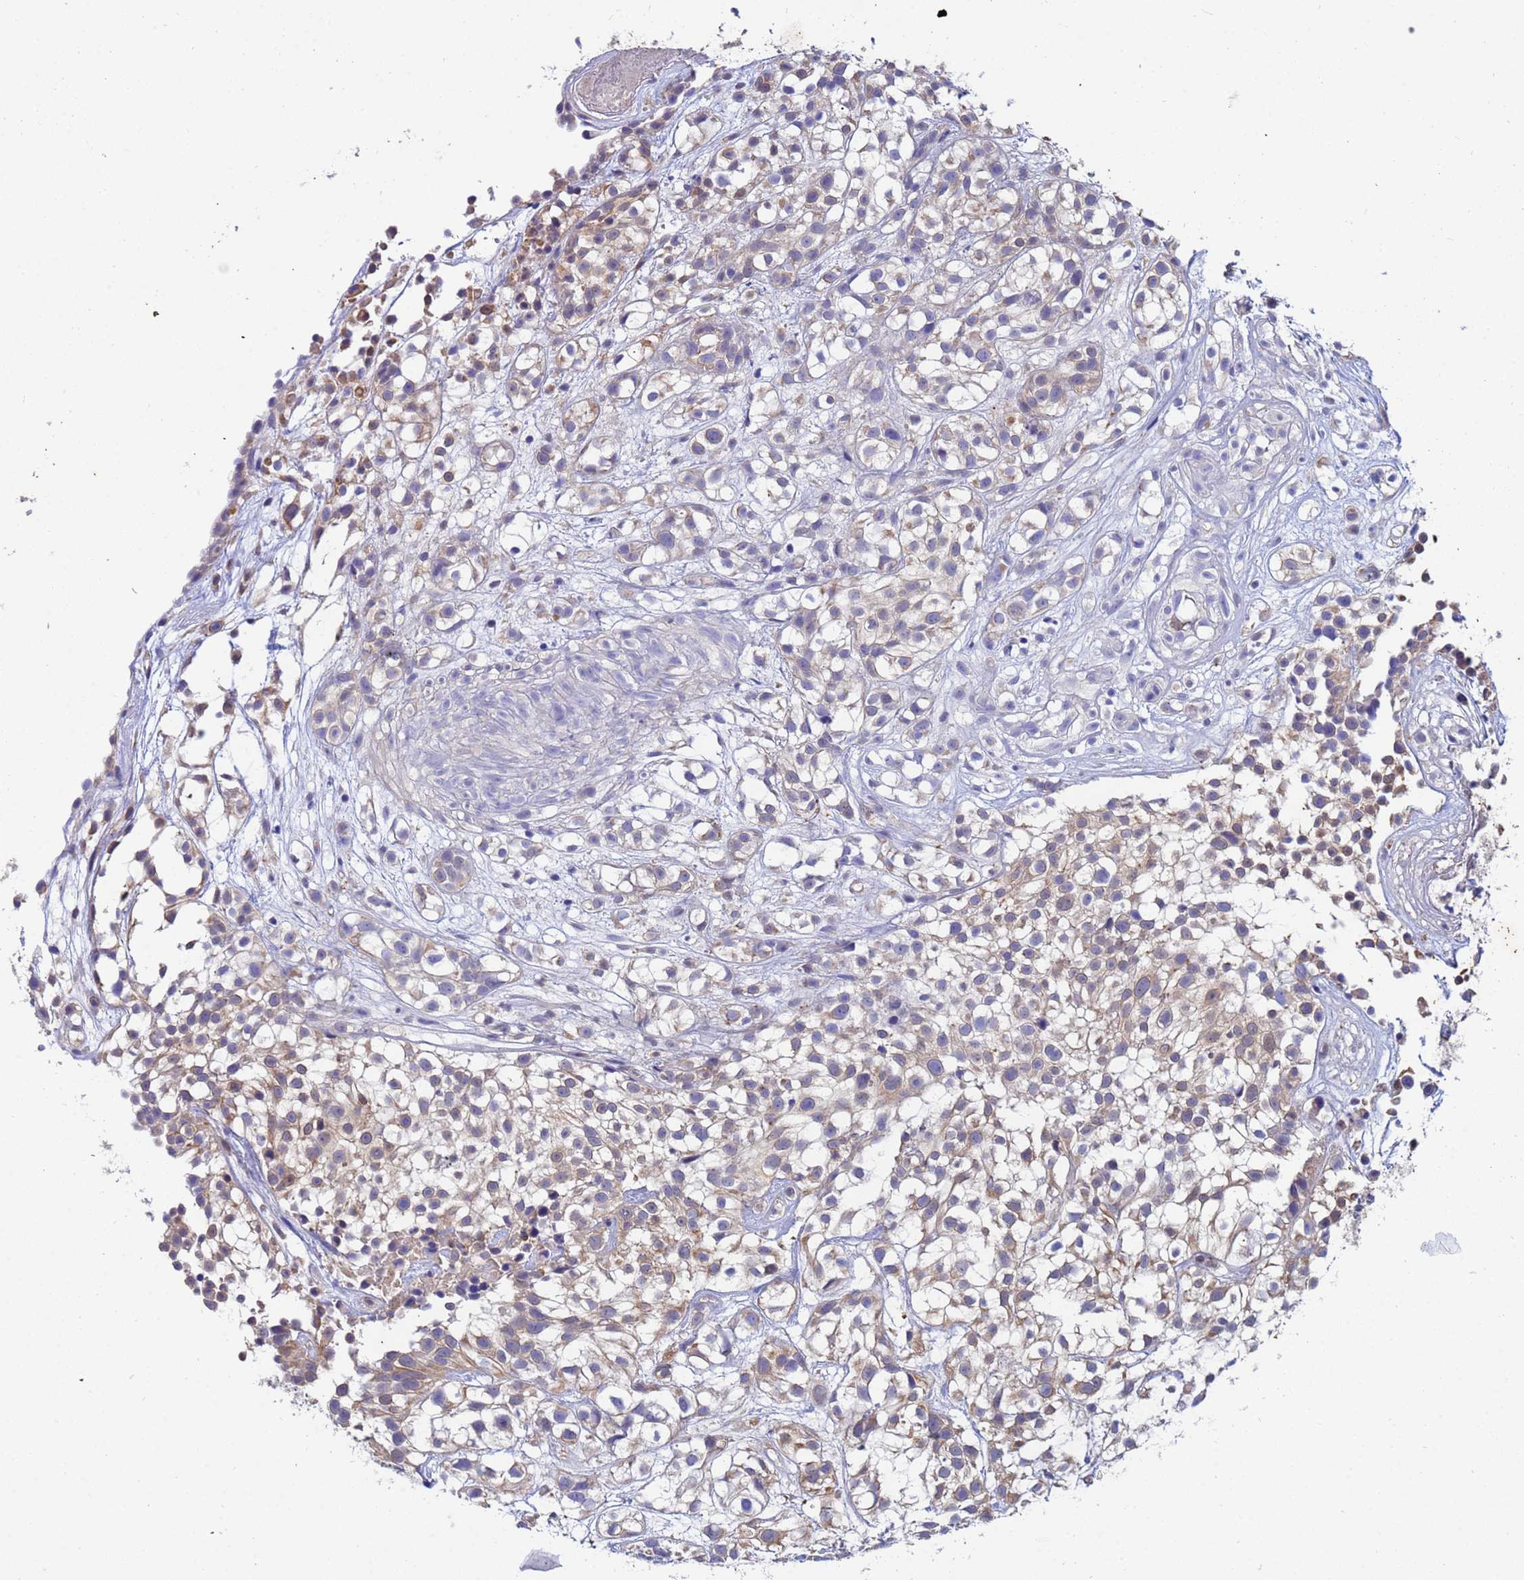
{"staining": {"intensity": "weak", "quantity": "25%-75%", "location": "cytoplasmic/membranous"}, "tissue": "urothelial cancer", "cell_type": "Tumor cells", "image_type": "cancer", "snomed": [{"axis": "morphology", "description": "Urothelial carcinoma, High grade"}, {"axis": "topography", "description": "Urinary bladder"}], "caption": "Protein staining reveals weak cytoplasmic/membranous expression in about 25%-75% of tumor cells in high-grade urothelial carcinoma.", "gene": "TTLL11", "patient": {"sex": "male", "age": 56}}